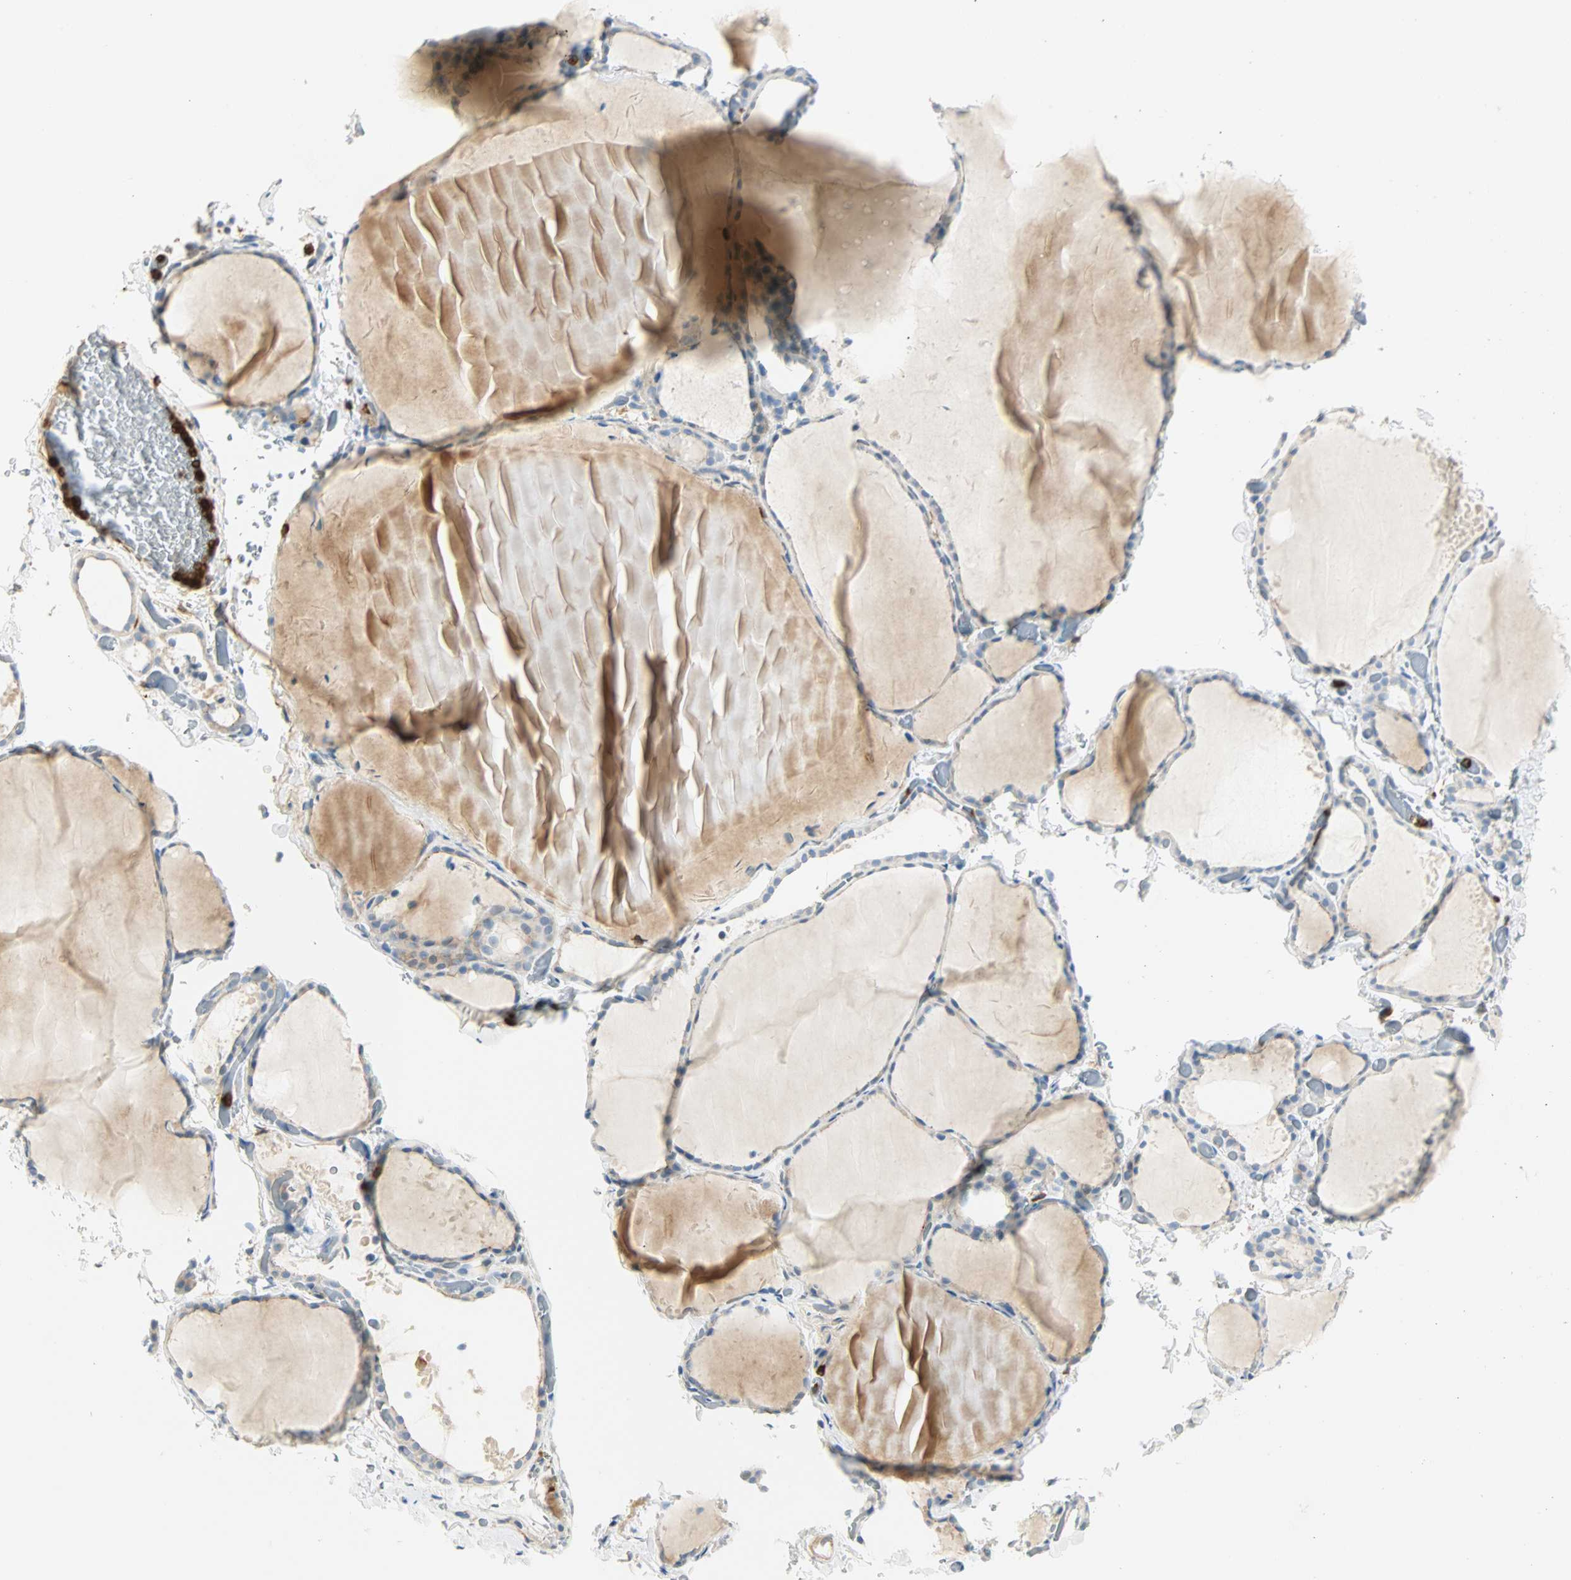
{"staining": {"intensity": "negative", "quantity": "none", "location": "none"}, "tissue": "thyroid gland", "cell_type": "Glandular cells", "image_type": "normal", "snomed": [{"axis": "morphology", "description": "Normal tissue, NOS"}, {"axis": "topography", "description": "Thyroid gland"}], "caption": "IHC micrograph of benign thyroid gland: human thyroid gland stained with DAB reveals no significant protein staining in glandular cells. (DAB IHC visualized using brightfield microscopy, high magnification).", "gene": "FMNL1", "patient": {"sex": "female", "age": 22}}